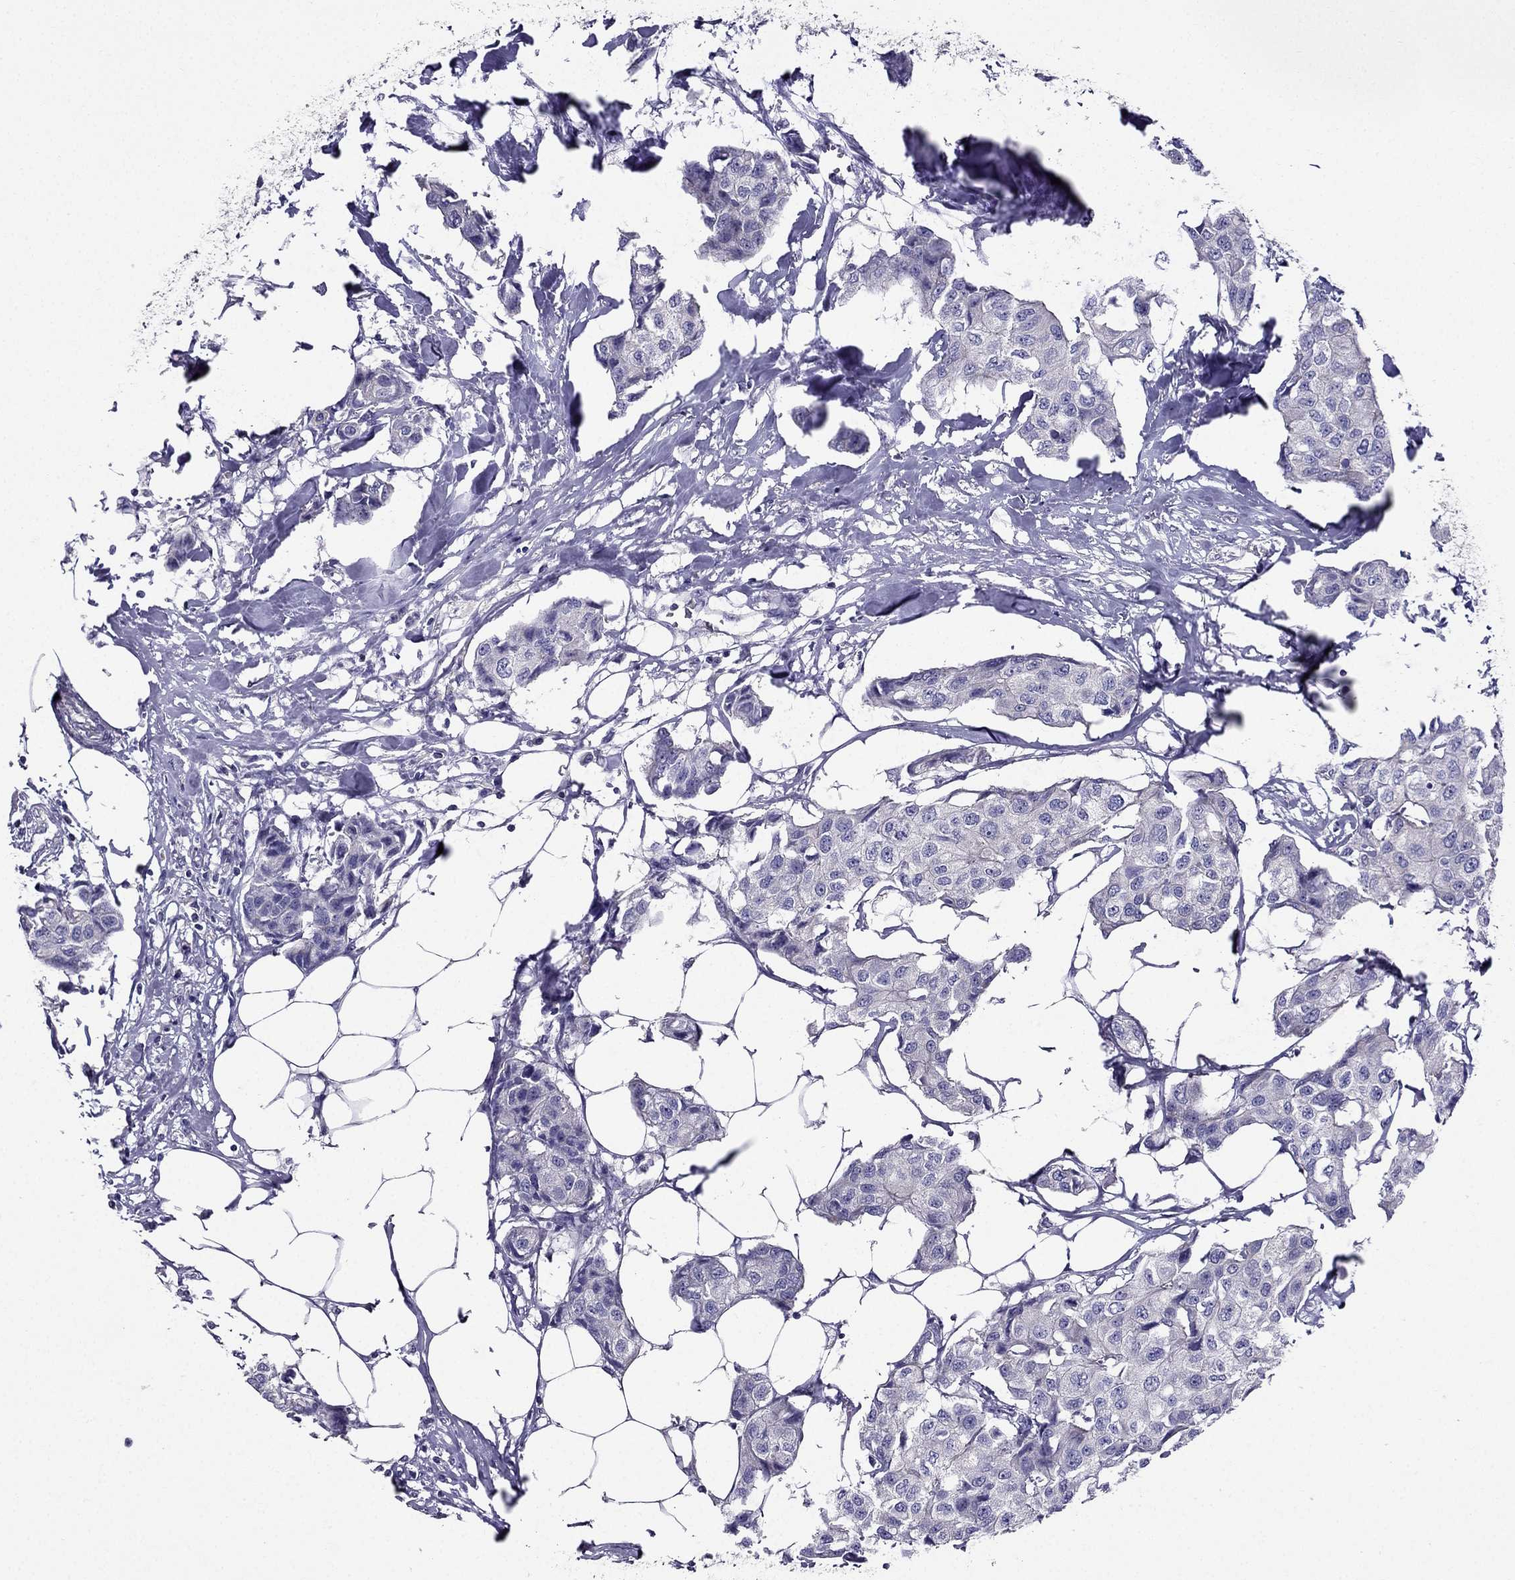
{"staining": {"intensity": "negative", "quantity": "none", "location": "none"}, "tissue": "breast cancer", "cell_type": "Tumor cells", "image_type": "cancer", "snomed": [{"axis": "morphology", "description": "Duct carcinoma"}, {"axis": "topography", "description": "Breast"}], "caption": "Immunohistochemistry (IHC) histopathology image of neoplastic tissue: breast cancer stained with DAB shows no significant protein staining in tumor cells.", "gene": "AAK1", "patient": {"sex": "female", "age": 80}}